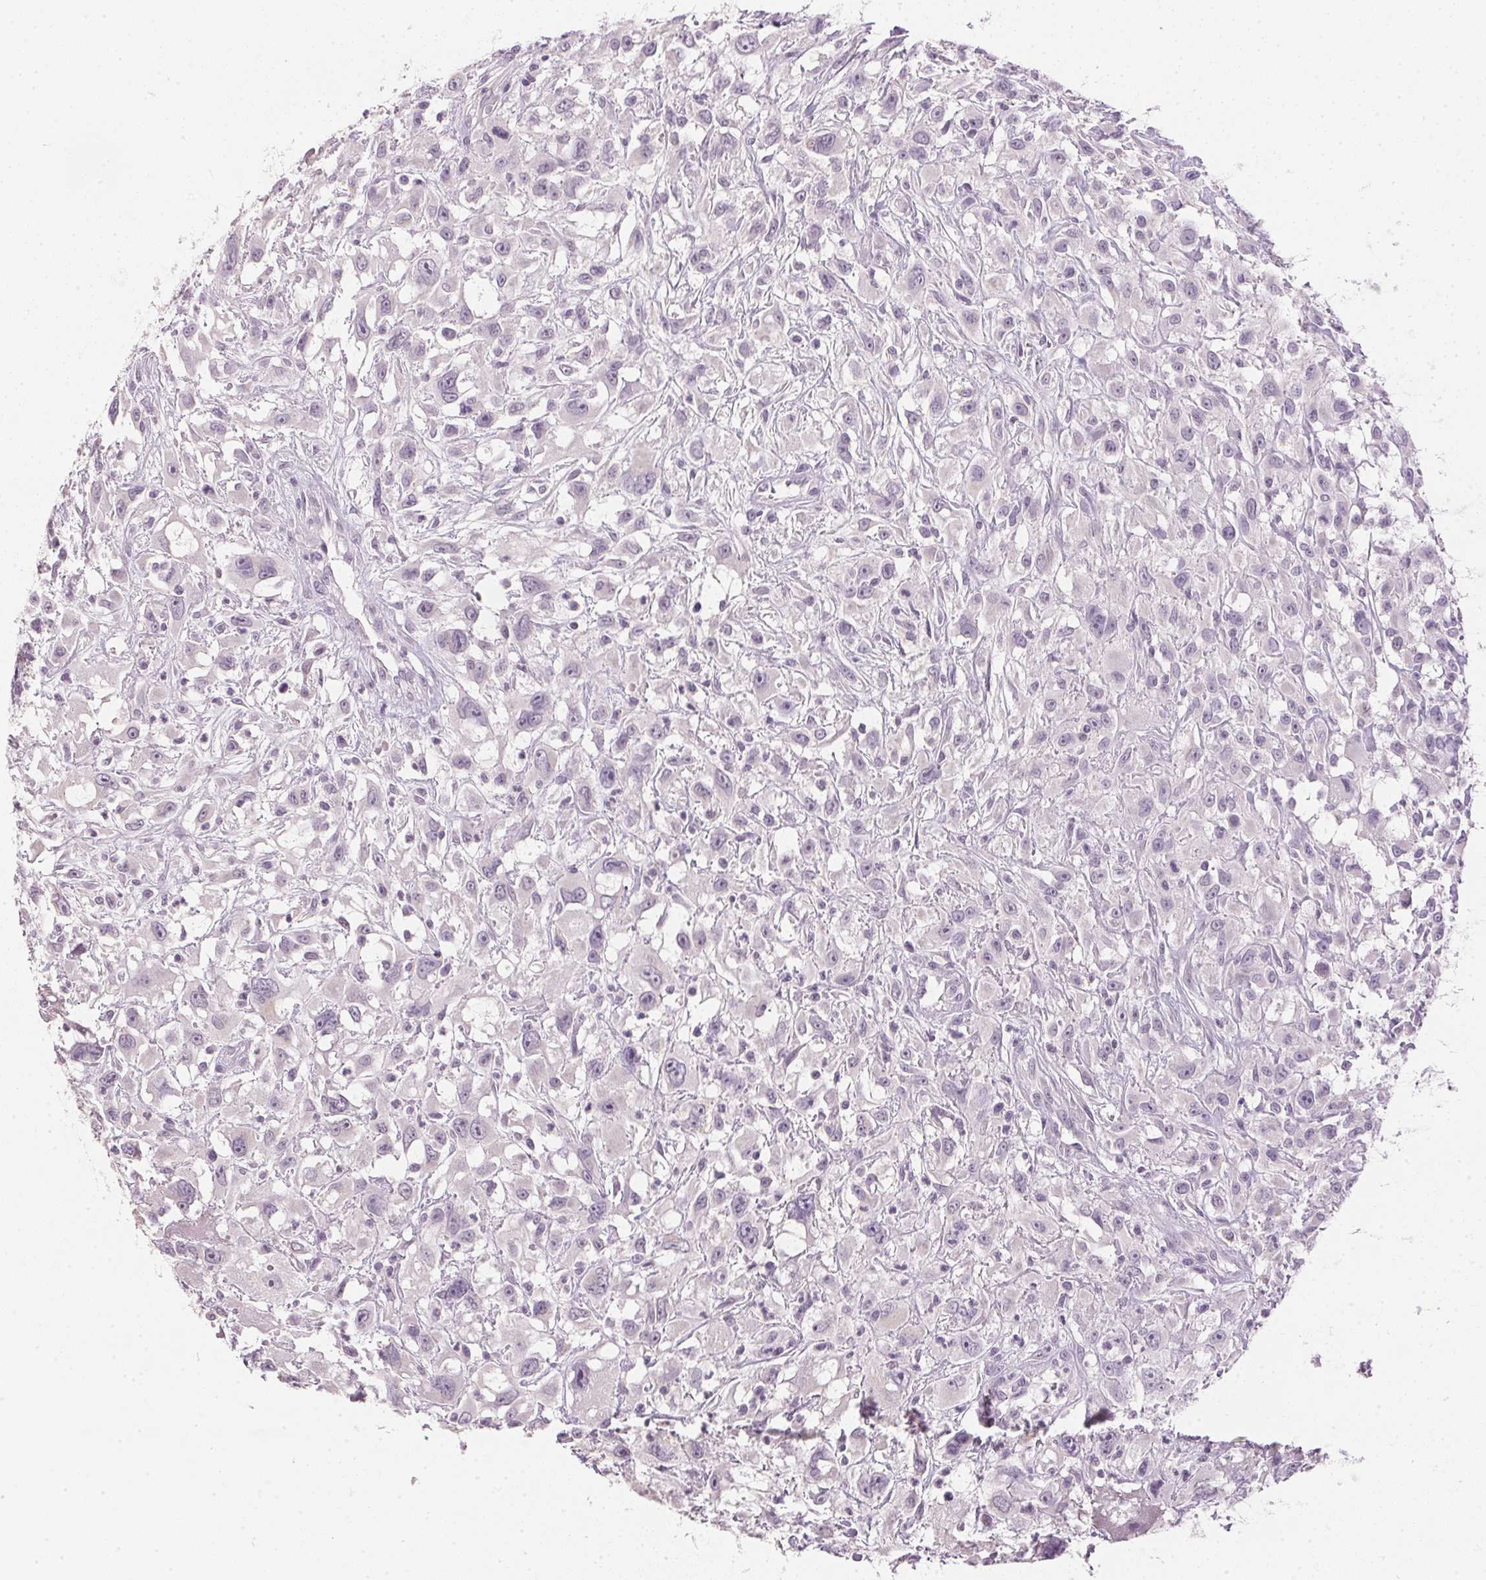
{"staining": {"intensity": "negative", "quantity": "none", "location": "none"}, "tissue": "head and neck cancer", "cell_type": "Tumor cells", "image_type": "cancer", "snomed": [{"axis": "morphology", "description": "Squamous cell carcinoma, NOS"}, {"axis": "morphology", "description": "Squamous cell carcinoma, metastatic, NOS"}, {"axis": "topography", "description": "Oral tissue"}, {"axis": "topography", "description": "Head-Neck"}], "caption": "The immunohistochemistry image has no significant positivity in tumor cells of head and neck cancer tissue.", "gene": "IGFBP1", "patient": {"sex": "female", "age": 85}}